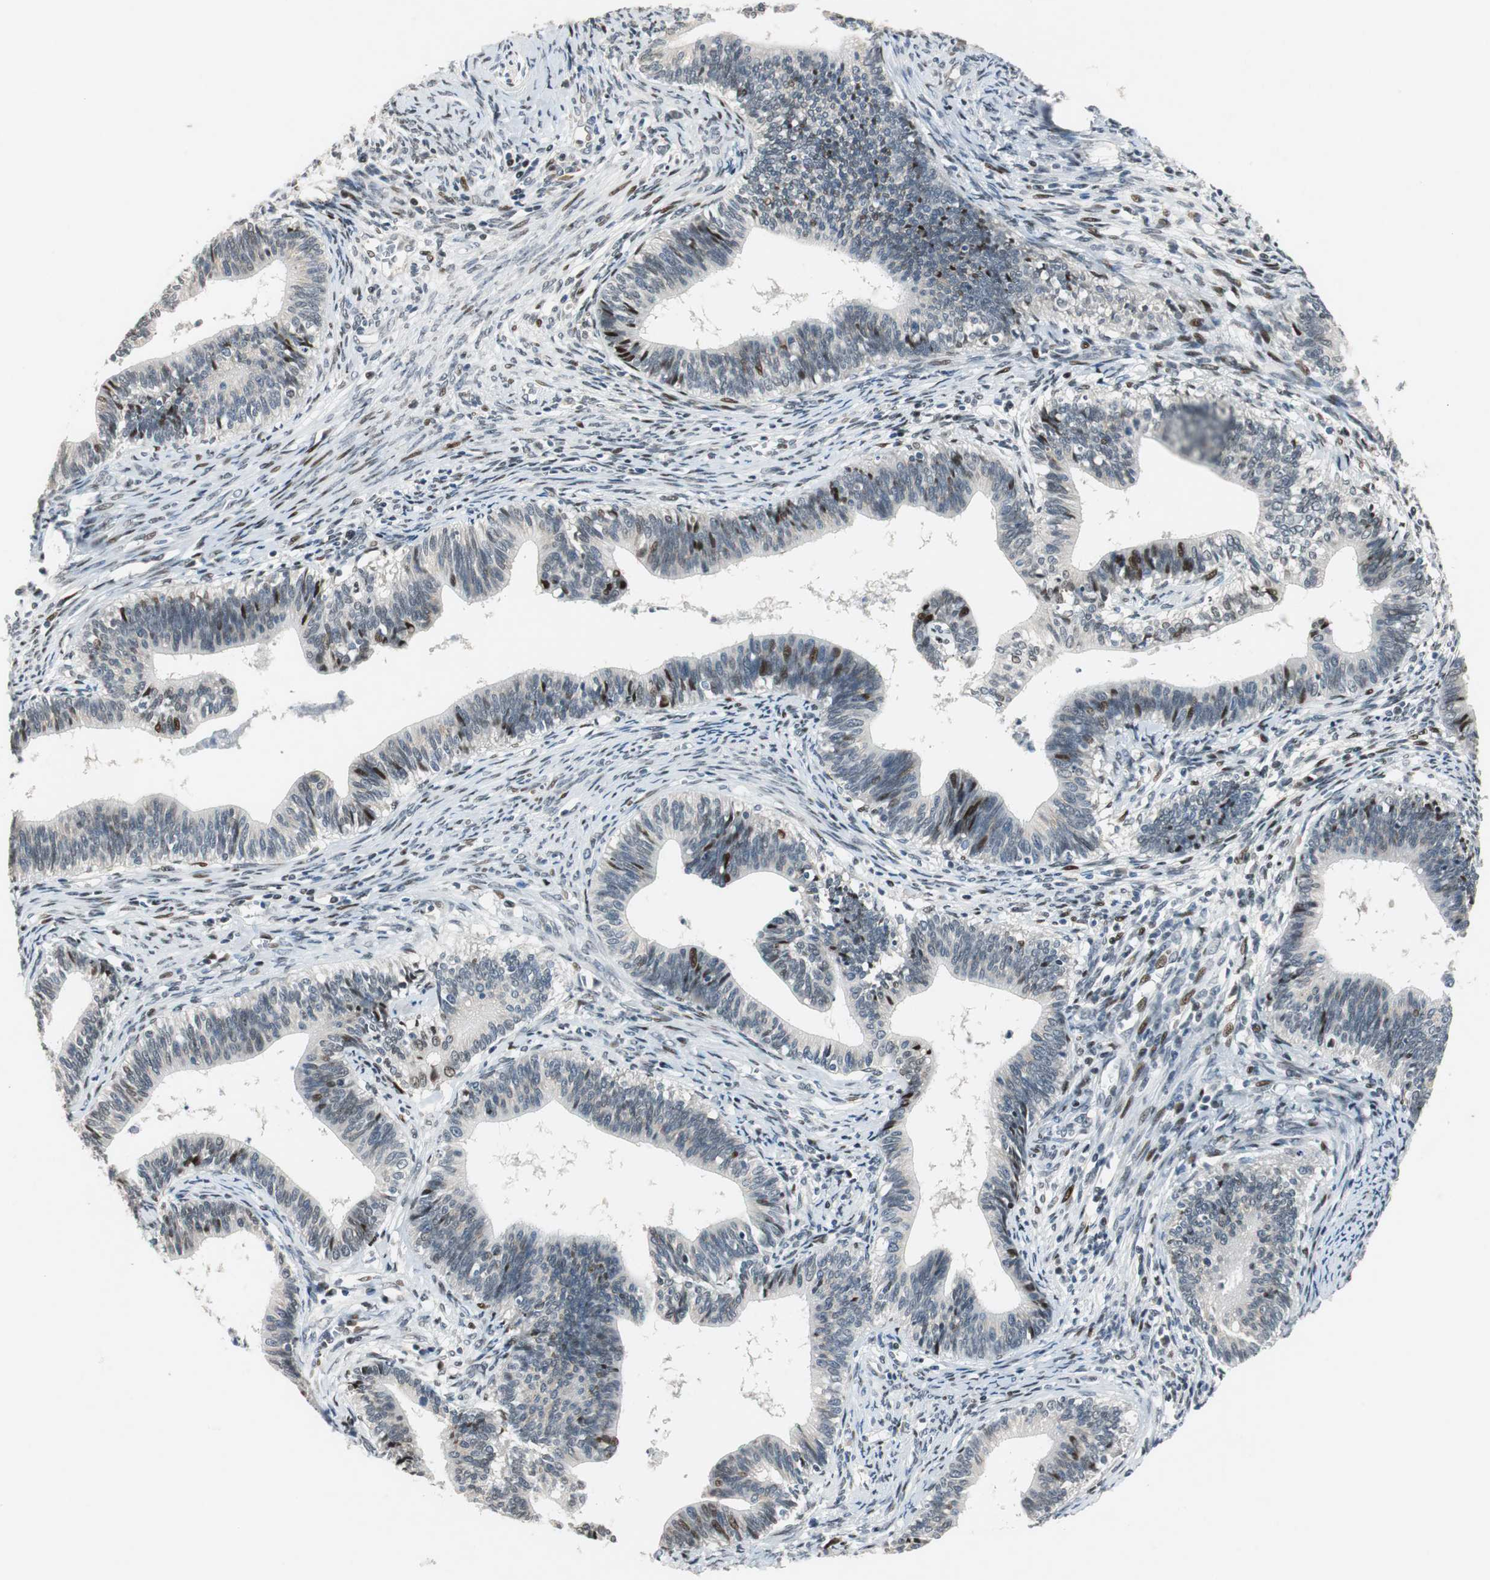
{"staining": {"intensity": "strong", "quantity": "<25%", "location": "nuclear"}, "tissue": "cervical cancer", "cell_type": "Tumor cells", "image_type": "cancer", "snomed": [{"axis": "morphology", "description": "Adenocarcinoma, NOS"}, {"axis": "topography", "description": "Cervix"}], "caption": "Strong nuclear expression is appreciated in approximately <25% of tumor cells in cervical cancer. Immunohistochemistry (ihc) stains the protein in brown and the nuclei are stained blue.", "gene": "AJUBA", "patient": {"sex": "female", "age": 44}}